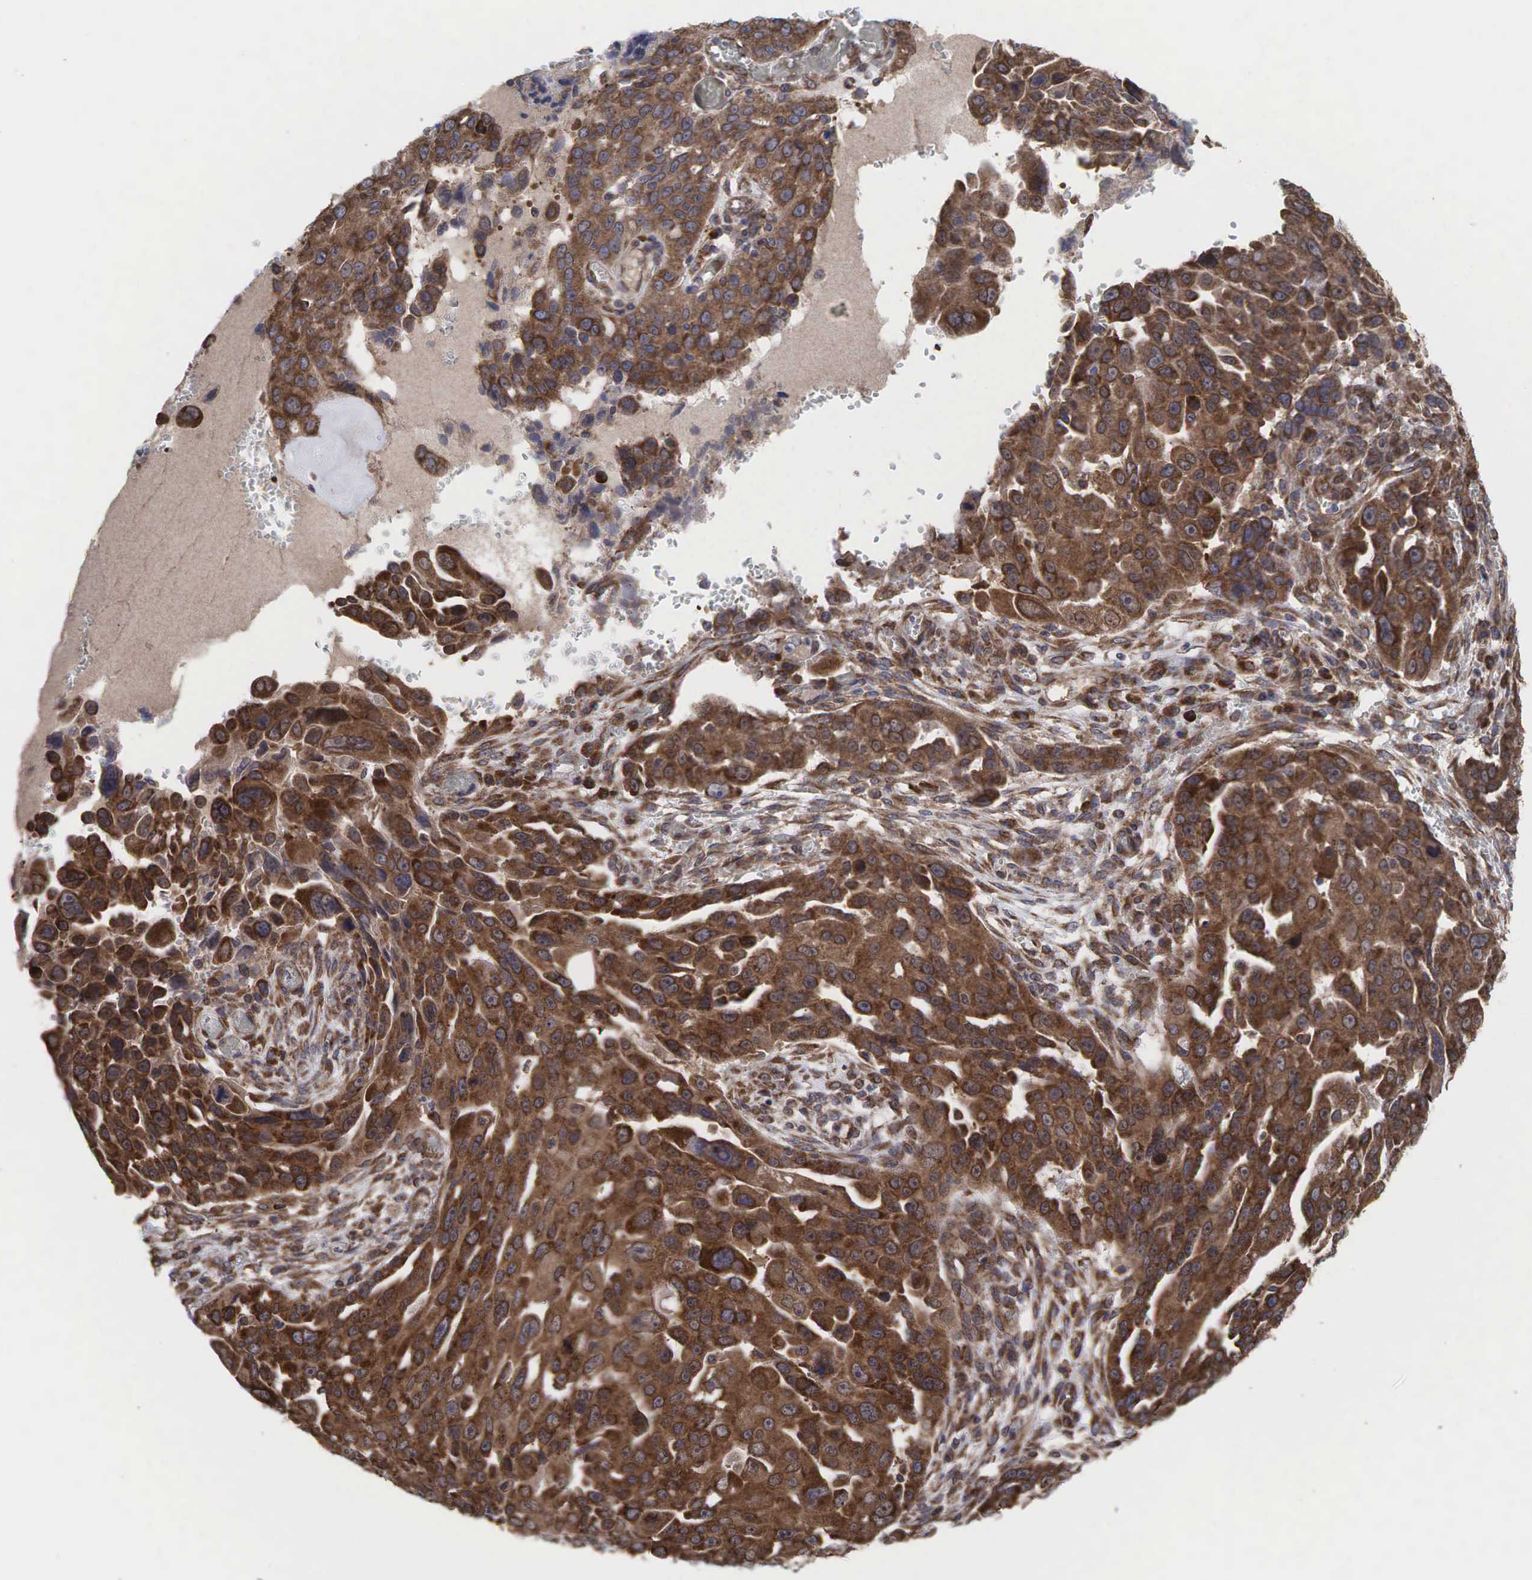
{"staining": {"intensity": "strong", "quantity": ">75%", "location": "cytoplasmic/membranous"}, "tissue": "ovarian cancer", "cell_type": "Tumor cells", "image_type": "cancer", "snomed": [{"axis": "morphology", "description": "Carcinoma, endometroid"}, {"axis": "topography", "description": "Ovary"}], "caption": "Tumor cells show strong cytoplasmic/membranous positivity in approximately >75% of cells in ovarian cancer.", "gene": "PABPC5", "patient": {"sex": "female", "age": 75}}